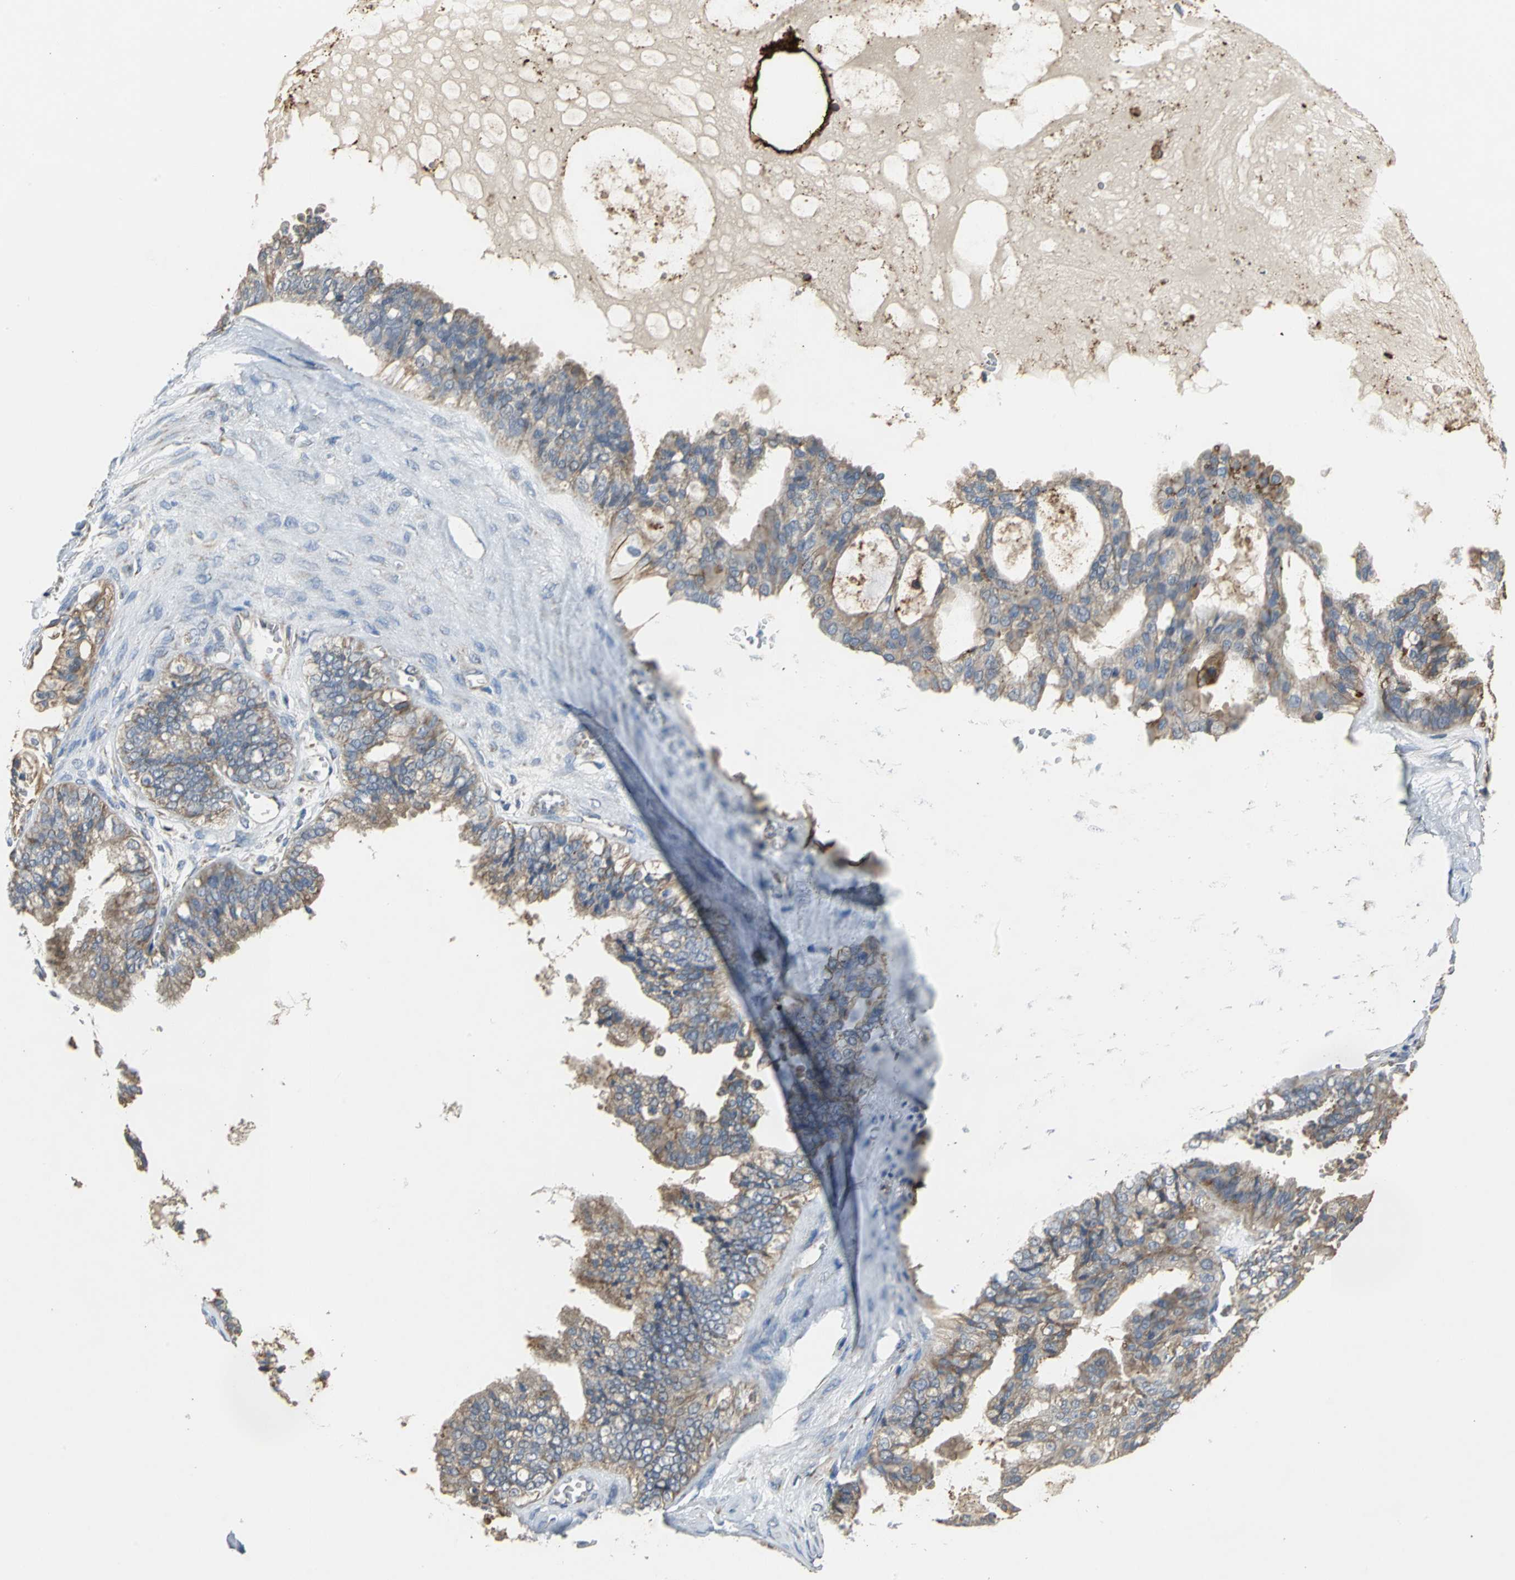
{"staining": {"intensity": "moderate", "quantity": ">75%", "location": "cytoplasmic/membranous"}, "tissue": "ovarian cancer", "cell_type": "Tumor cells", "image_type": "cancer", "snomed": [{"axis": "morphology", "description": "Carcinoma, NOS"}, {"axis": "morphology", "description": "Carcinoma, endometroid"}, {"axis": "topography", "description": "Ovary"}], "caption": "Protein staining of ovarian endometroid carcinoma tissue reveals moderate cytoplasmic/membranous staining in about >75% of tumor cells.", "gene": "NDUFB5", "patient": {"sex": "female", "age": 50}}